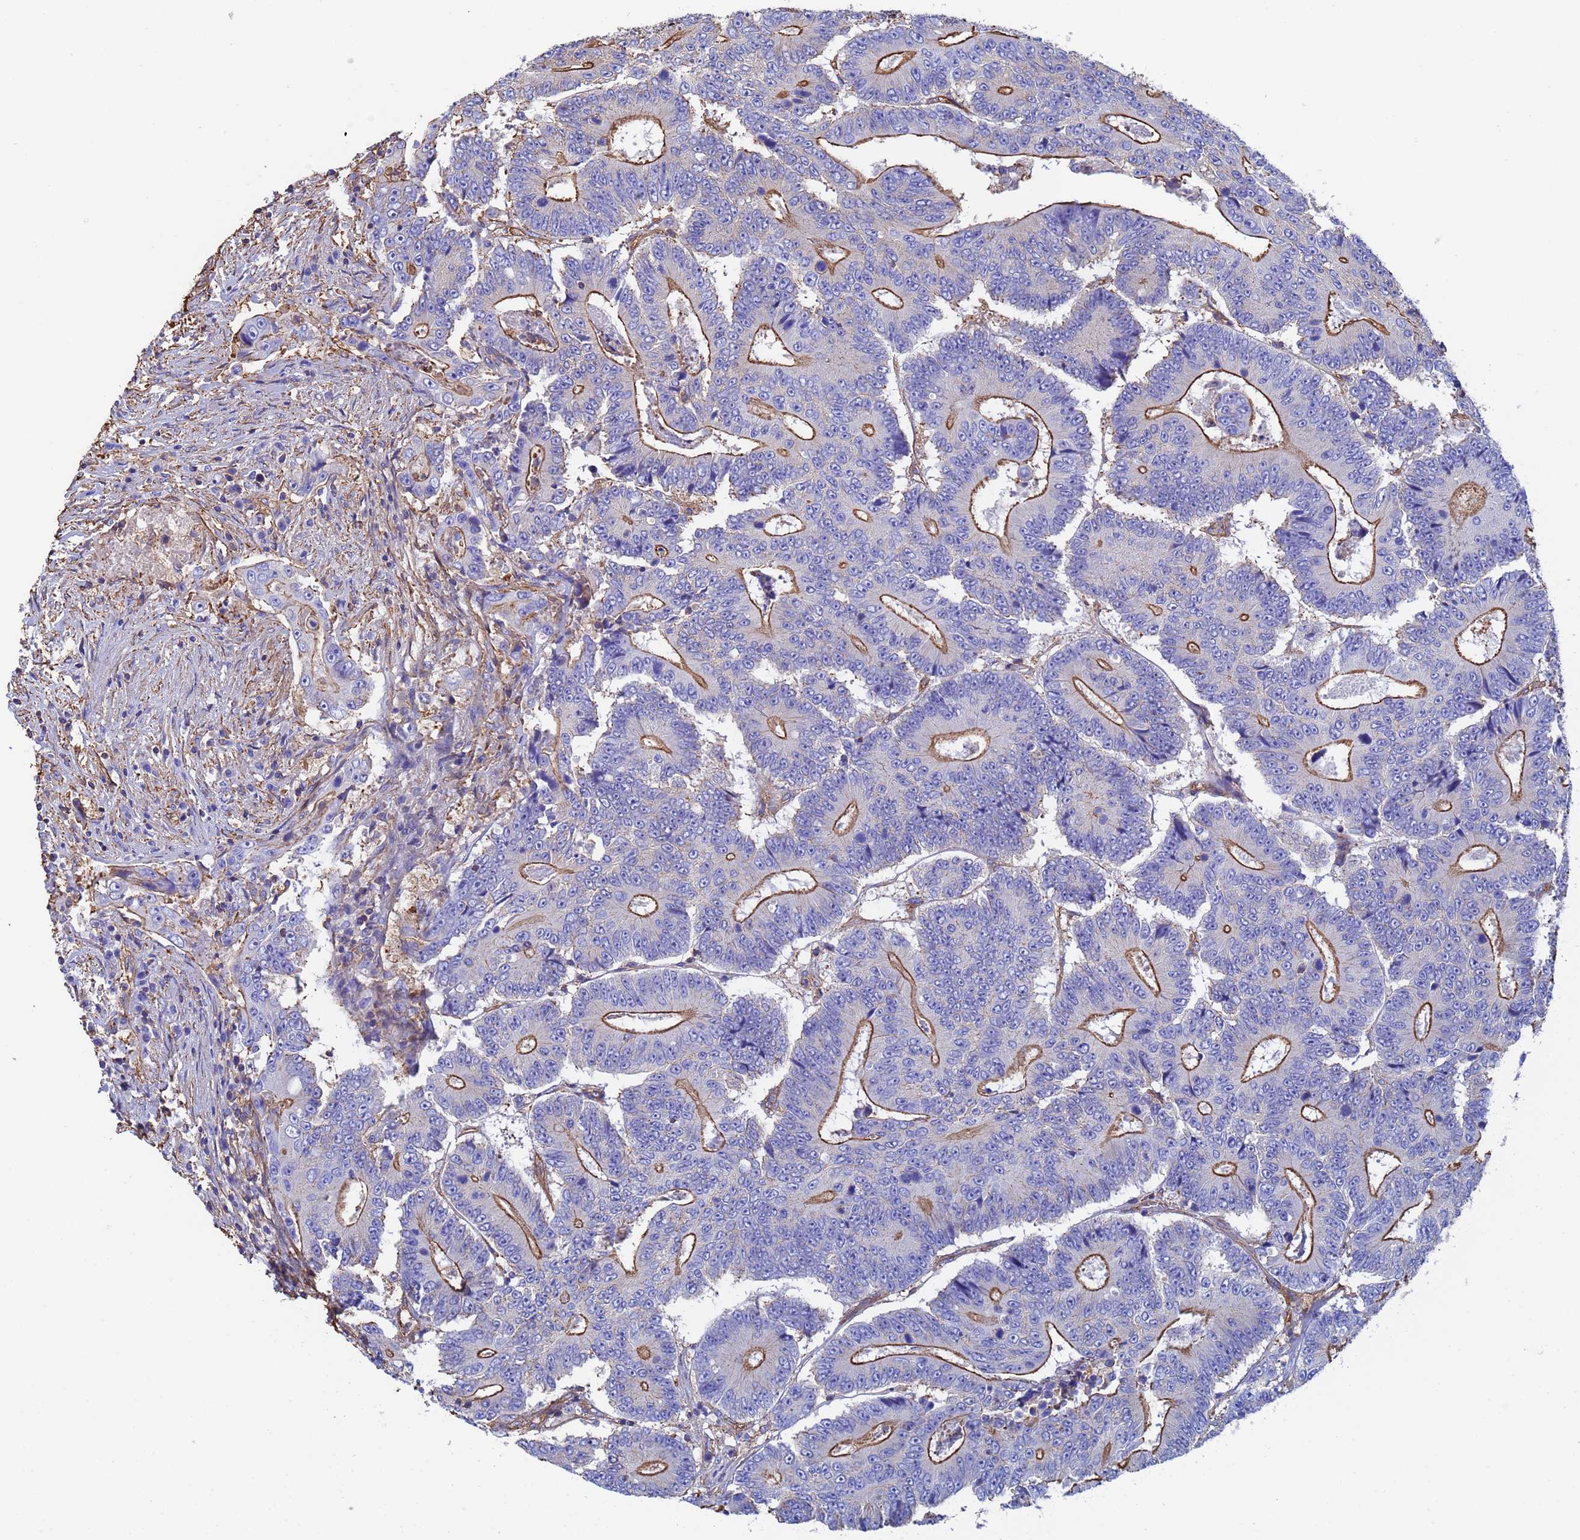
{"staining": {"intensity": "moderate", "quantity": "25%-75%", "location": "cytoplasmic/membranous"}, "tissue": "colorectal cancer", "cell_type": "Tumor cells", "image_type": "cancer", "snomed": [{"axis": "morphology", "description": "Adenocarcinoma, NOS"}, {"axis": "topography", "description": "Colon"}], "caption": "Immunohistochemical staining of human adenocarcinoma (colorectal) demonstrates medium levels of moderate cytoplasmic/membranous expression in about 25%-75% of tumor cells.", "gene": "MYL12A", "patient": {"sex": "male", "age": 83}}